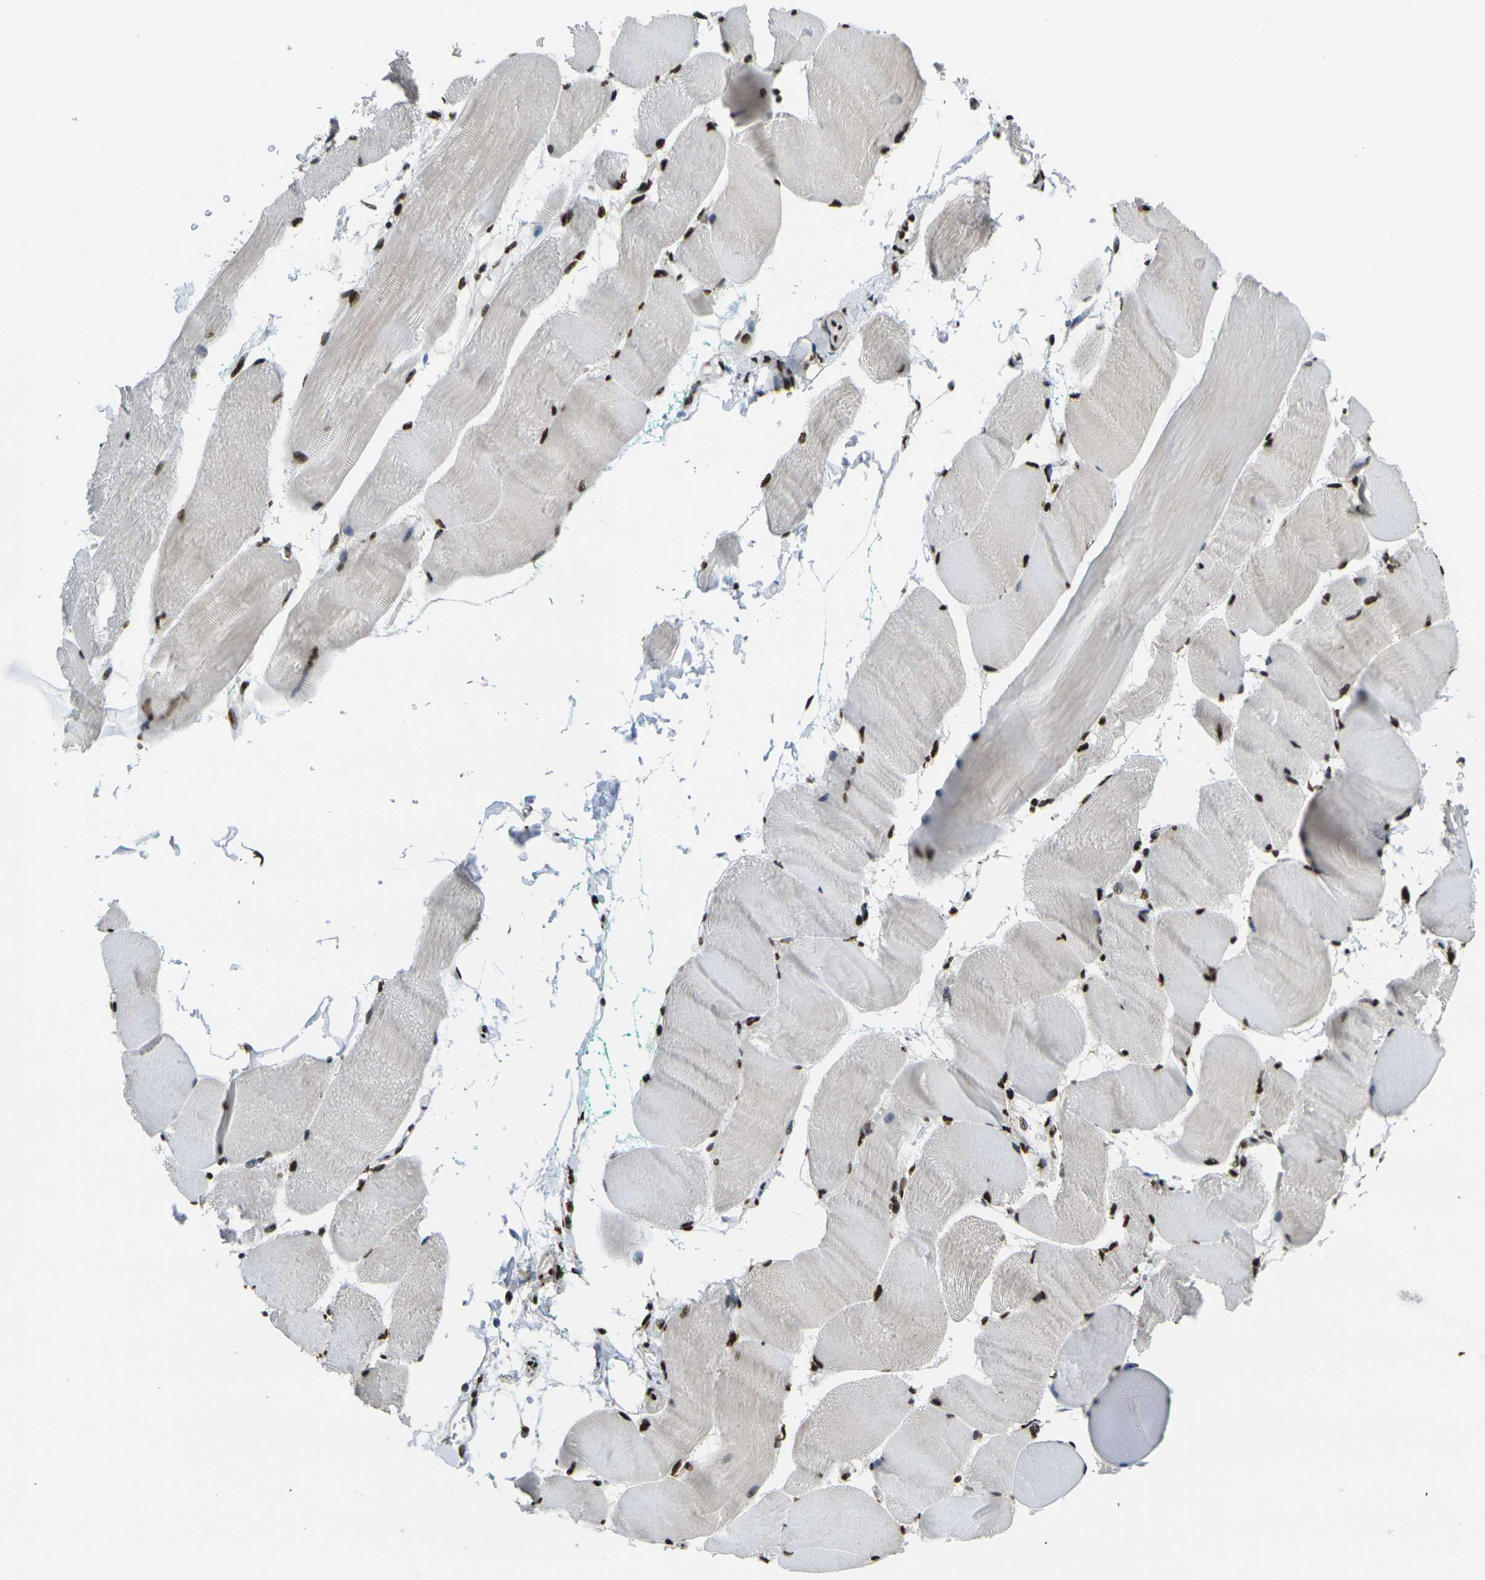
{"staining": {"intensity": "strong", "quantity": ">75%", "location": "nuclear"}, "tissue": "skeletal muscle", "cell_type": "Myocytes", "image_type": "normal", "snomed": [{"axis": "morphology", "description": "Normal tissue, NOS"}, {"axis": "morphology", "description": "Squamous cell carcinoma, NOS"}, {"axis": "topography", "description": "Skeletal muscle"}], "caption": "An image showing strong nuclear staining in approximately >75% of myocytes in normal skeletal muscle, as visualized by brown immunohistochemical staining.", "gene": "SMARCC1", "patient": {"sex": "male", "age": 51}}